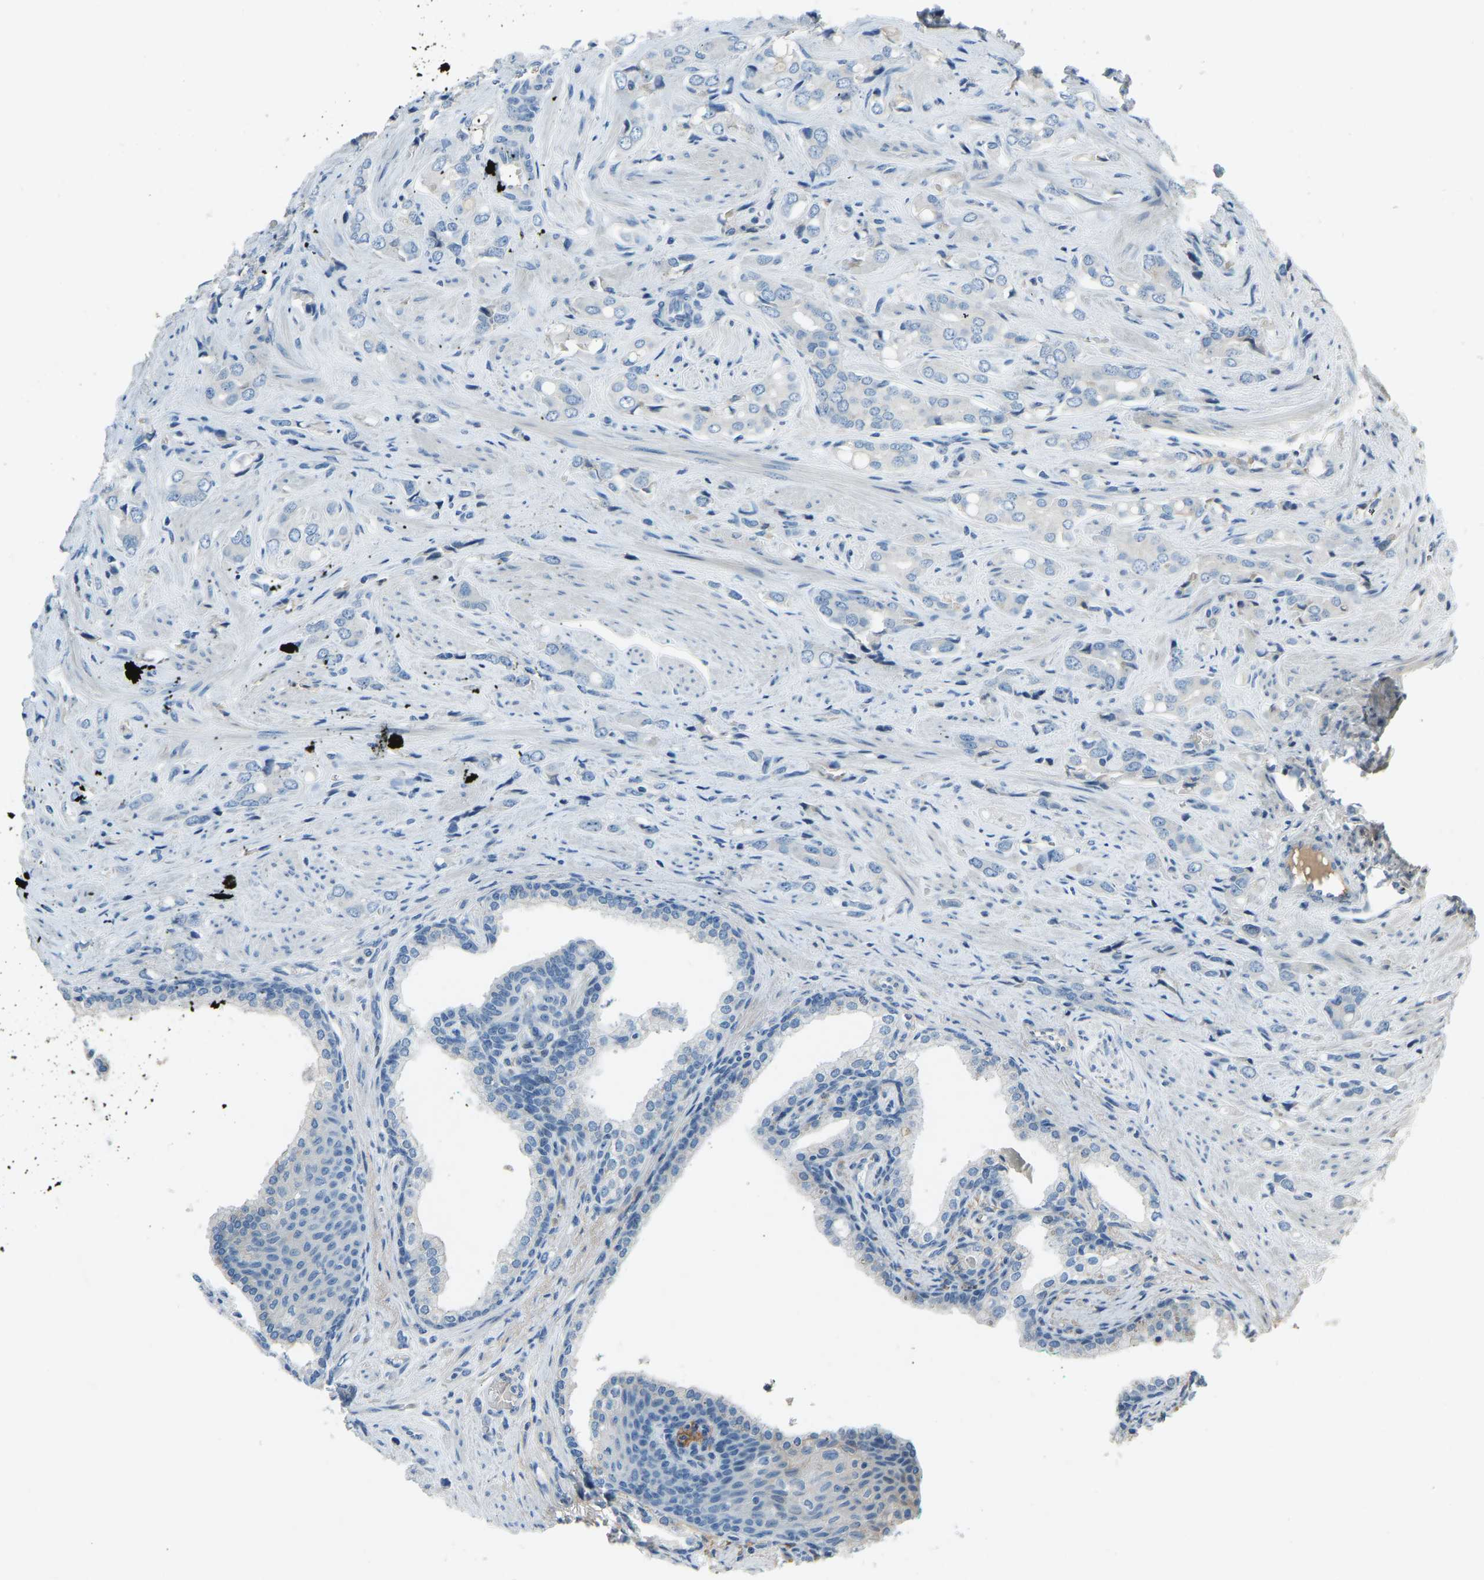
{"staining": {"intensity": "negative", "quantity": "none", "location": "none"}, "tissue": "prostate cancer", "cell_type": "Tumor cells", "image_type": "cancer", "snomed": [{"axis": "morphology", "description": "Adenocarcinoma, High grade"}, {"axis": "topography", "description": "Prostate"}], "caption": "Tumor cells show no significant protein staining in prostate high-grade adenocarcinoma.", "gene": "FBLN2", "patient": {"sex": "male", "age": 52}}